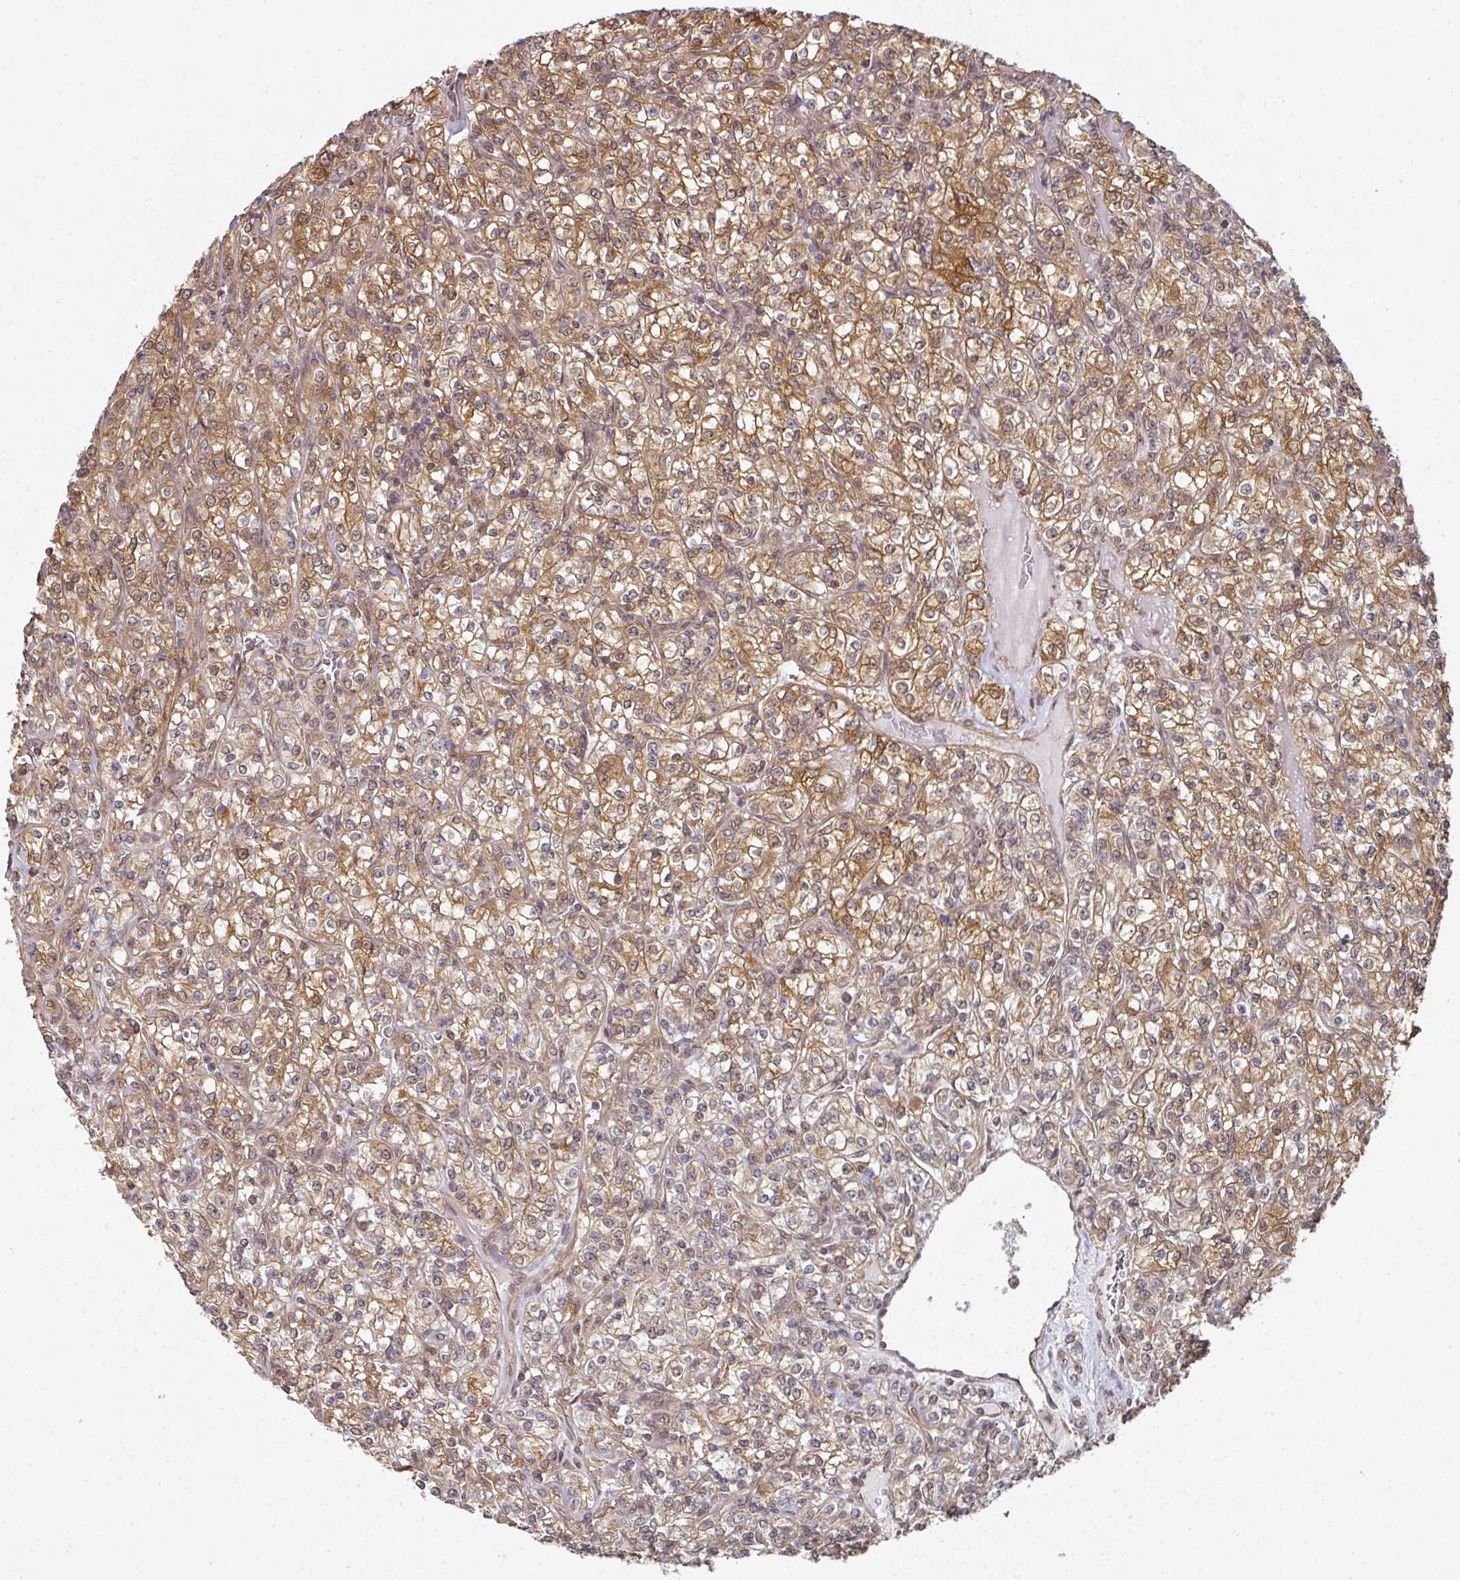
{"staining": {"intensity": "moderate", "quantity": ">75%", "location": "cytoplasmic/membranous"}, "tissue": "renal cancer", "cell_type": "Tumor cells", "image_type": "cancer", "snomed": [{"axis": "morphology", "description": "Adenocarcinoma, NOS"}, {"axis": "topography", "description": "Kidney"}], "caption": "Immunohistochemical staining of human renal cancer displays moderate cytoplasmic/membranous protein staining in about >75% of tumor cells.", "gene": "PSME3IP1", "patient": {"sex": "male", "age": 77}}